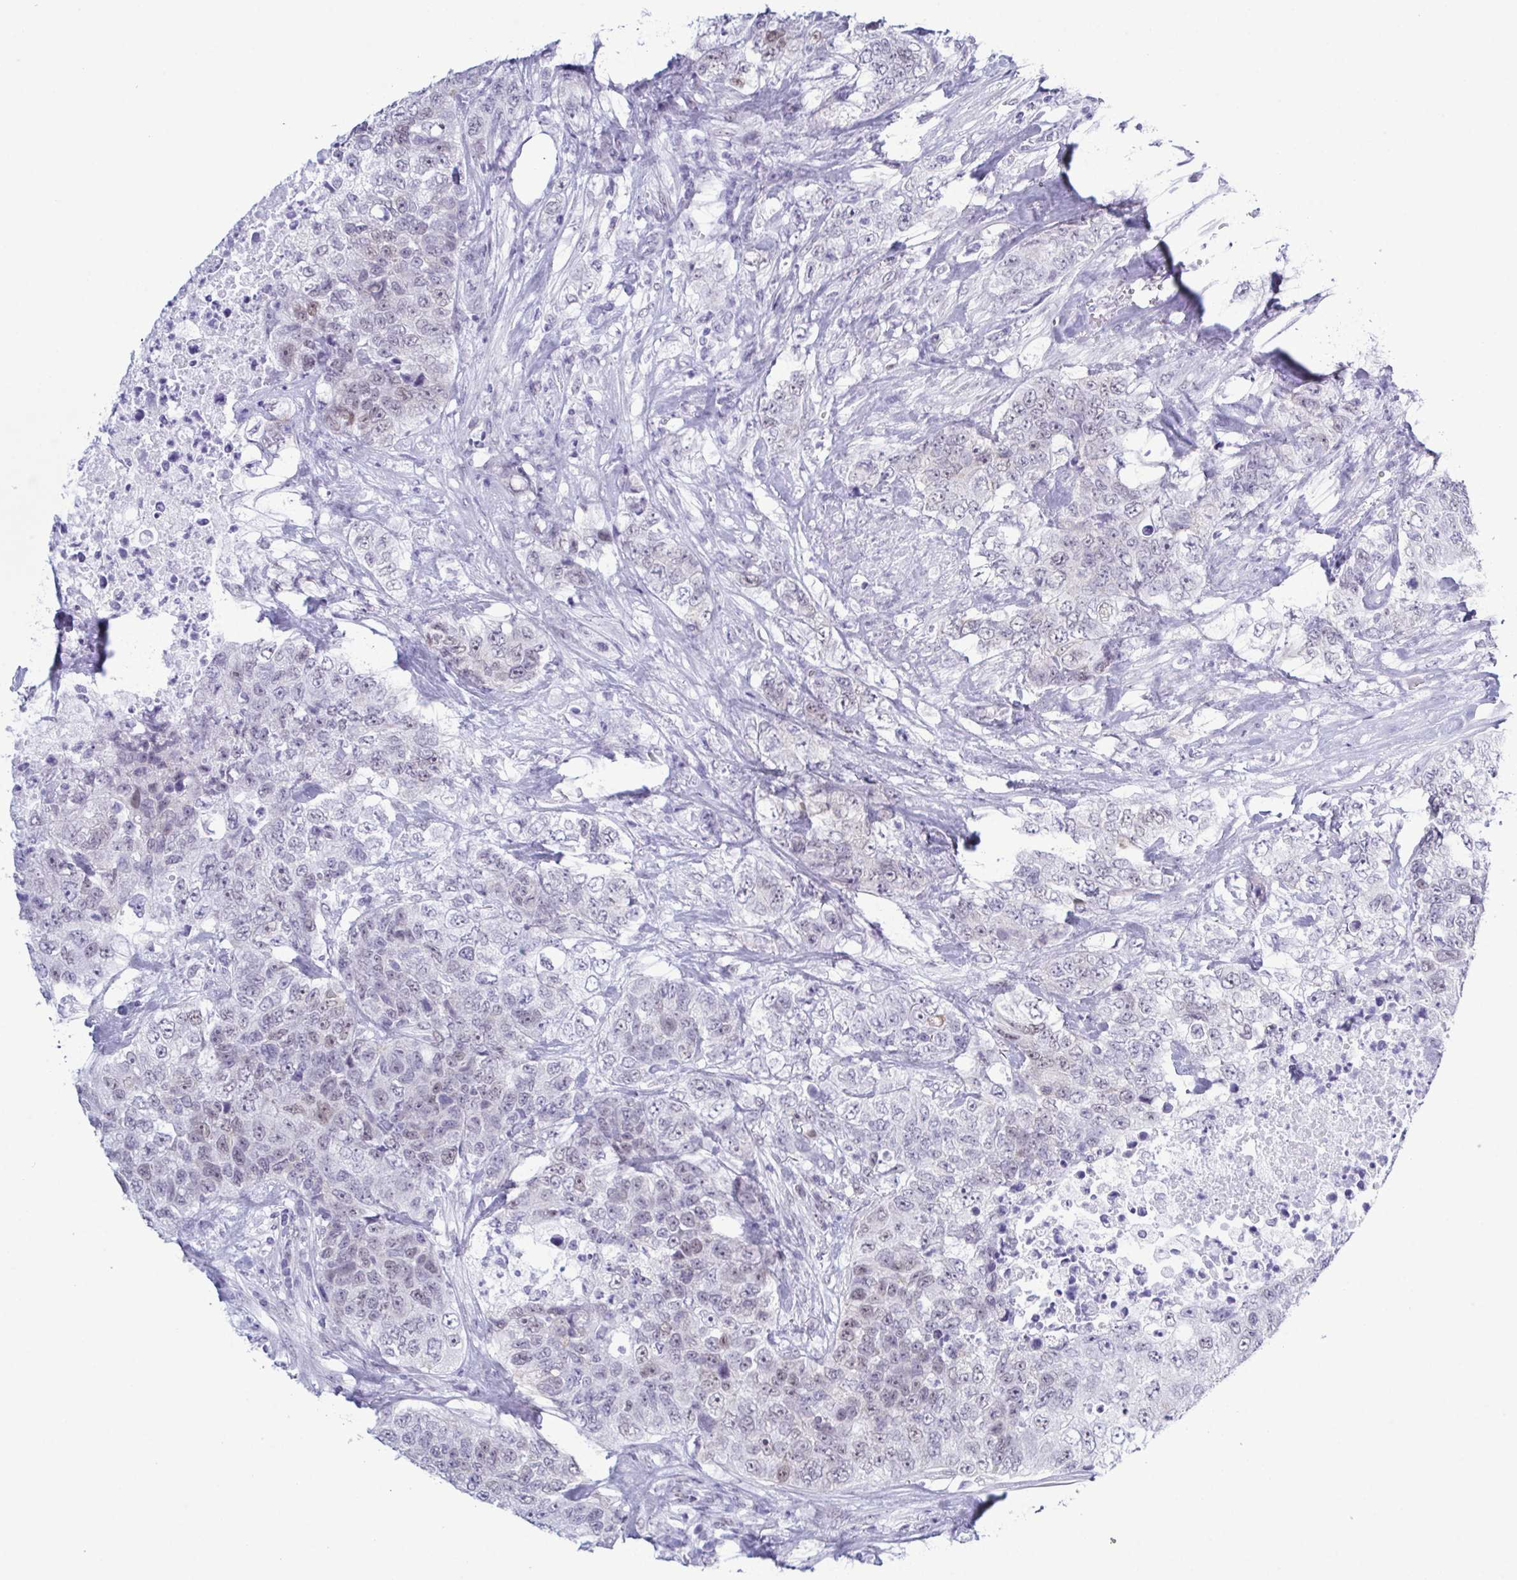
{"staining": {"intensity": "weak", "quantity": "<25%", "location": "nuclear"}, "tissue": "urothelial cancer", "cell_type": "Tumor cells", "image_type": "cancer", "snomed": [{"axis": "morphology", "description": "Urothelial carcinoma, High grade"}, {"axis": "topography", "description": "Urinary bladder"}], "caption": "The photomicrograph exhibits no significant expression in tumor cells of high-grade urothelial carcinoma.", "gene": "SUGP2", "patient": {"sex": "female", "age": 78}}